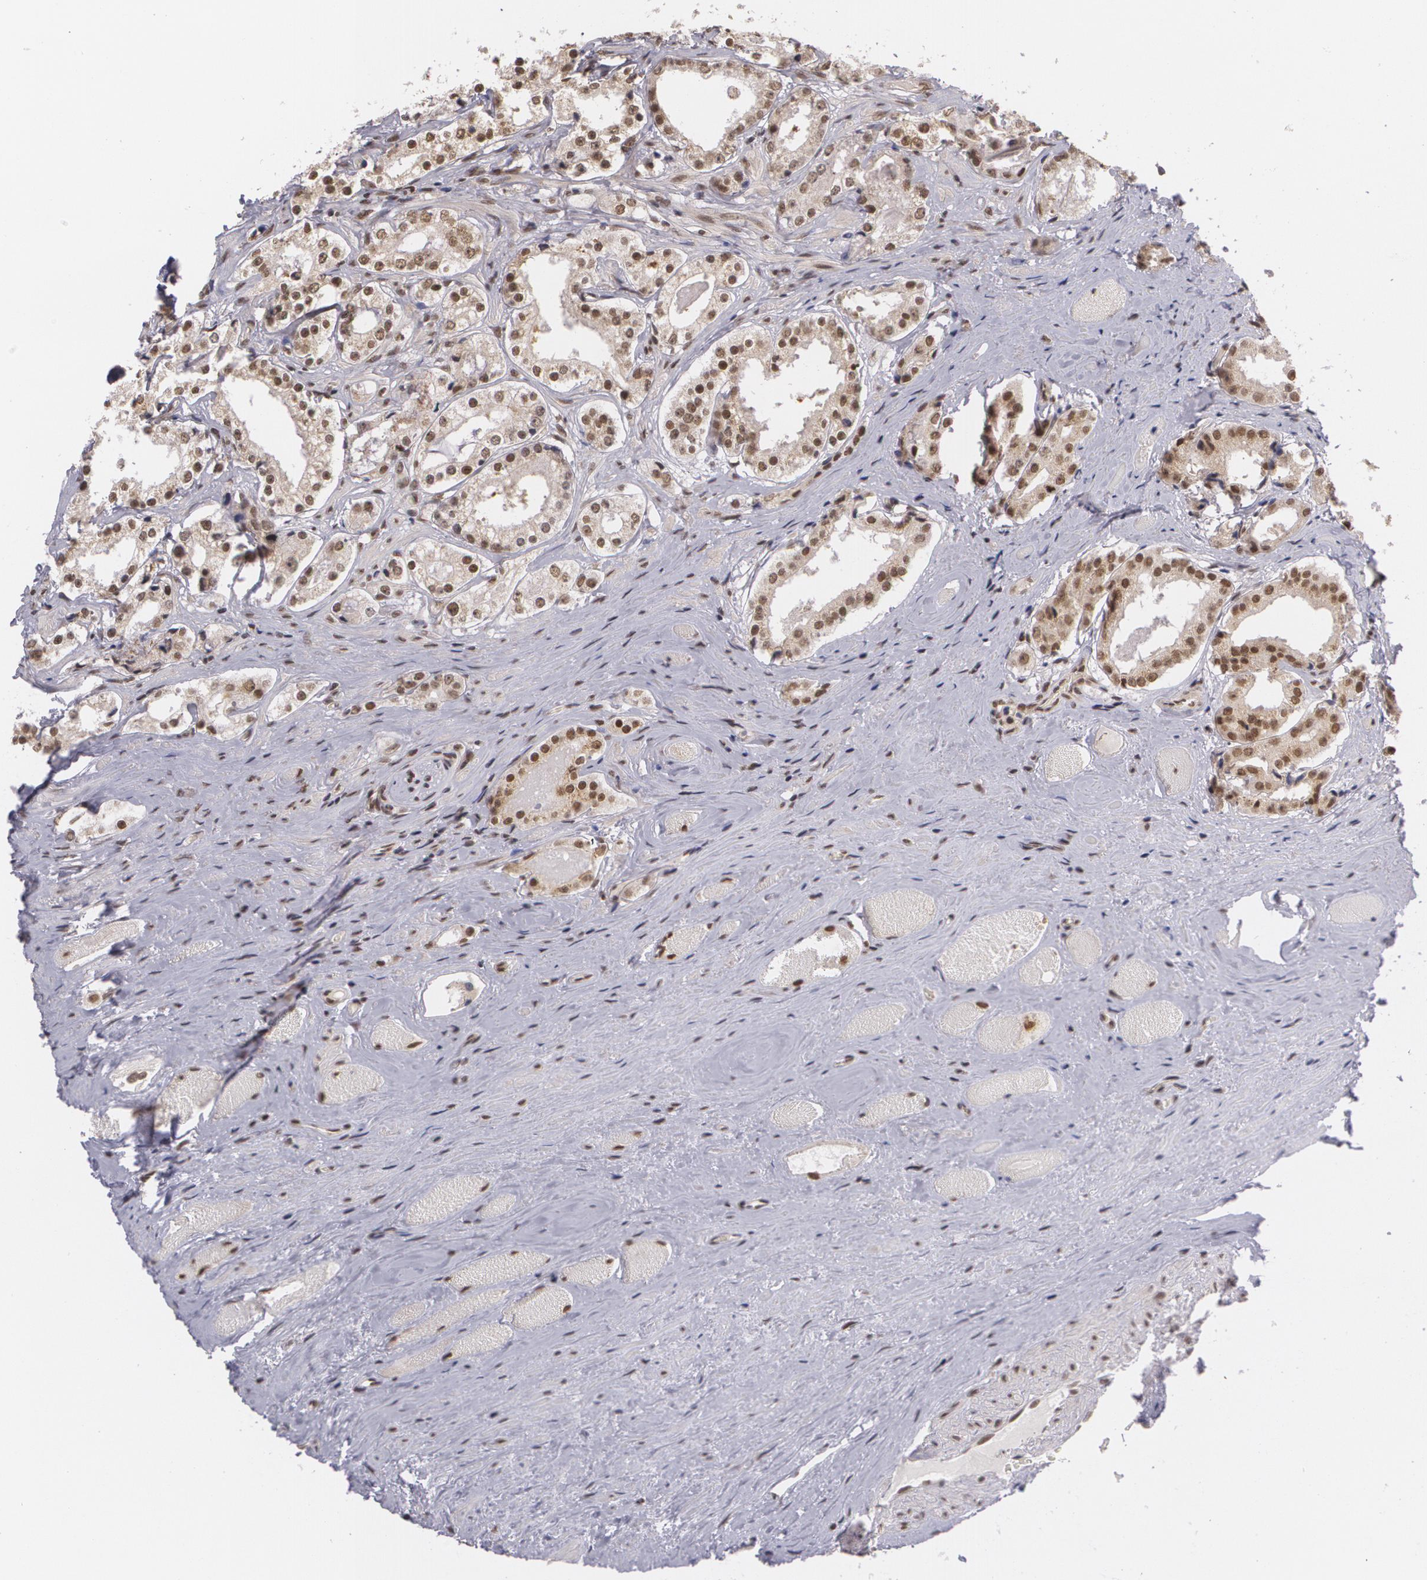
{"staining": {"intensity": "moderate", "quantity": "25%-75%", "location": "cytoplasmic/membranous,nuclear"}, "tissue": "prostate cancer", "cell_type": "Tumor cells", "image_type": "cancer", "snomed": [{"axis": "morphology", "description": "Adenocarcinoma, Medium grade"}, {"axis": "topography", "description": "Prostate"}], "caption": "Human prostate cancer (medium-grade adenocarcinoma) stained for a protein (brown) exhibits moderate cytoplasmic/membranous and nuclear positive staining in approximately 25%-75% of tumor cells.", "gene": "ALX1", "patient": {"sex": "male", "age": 73}}